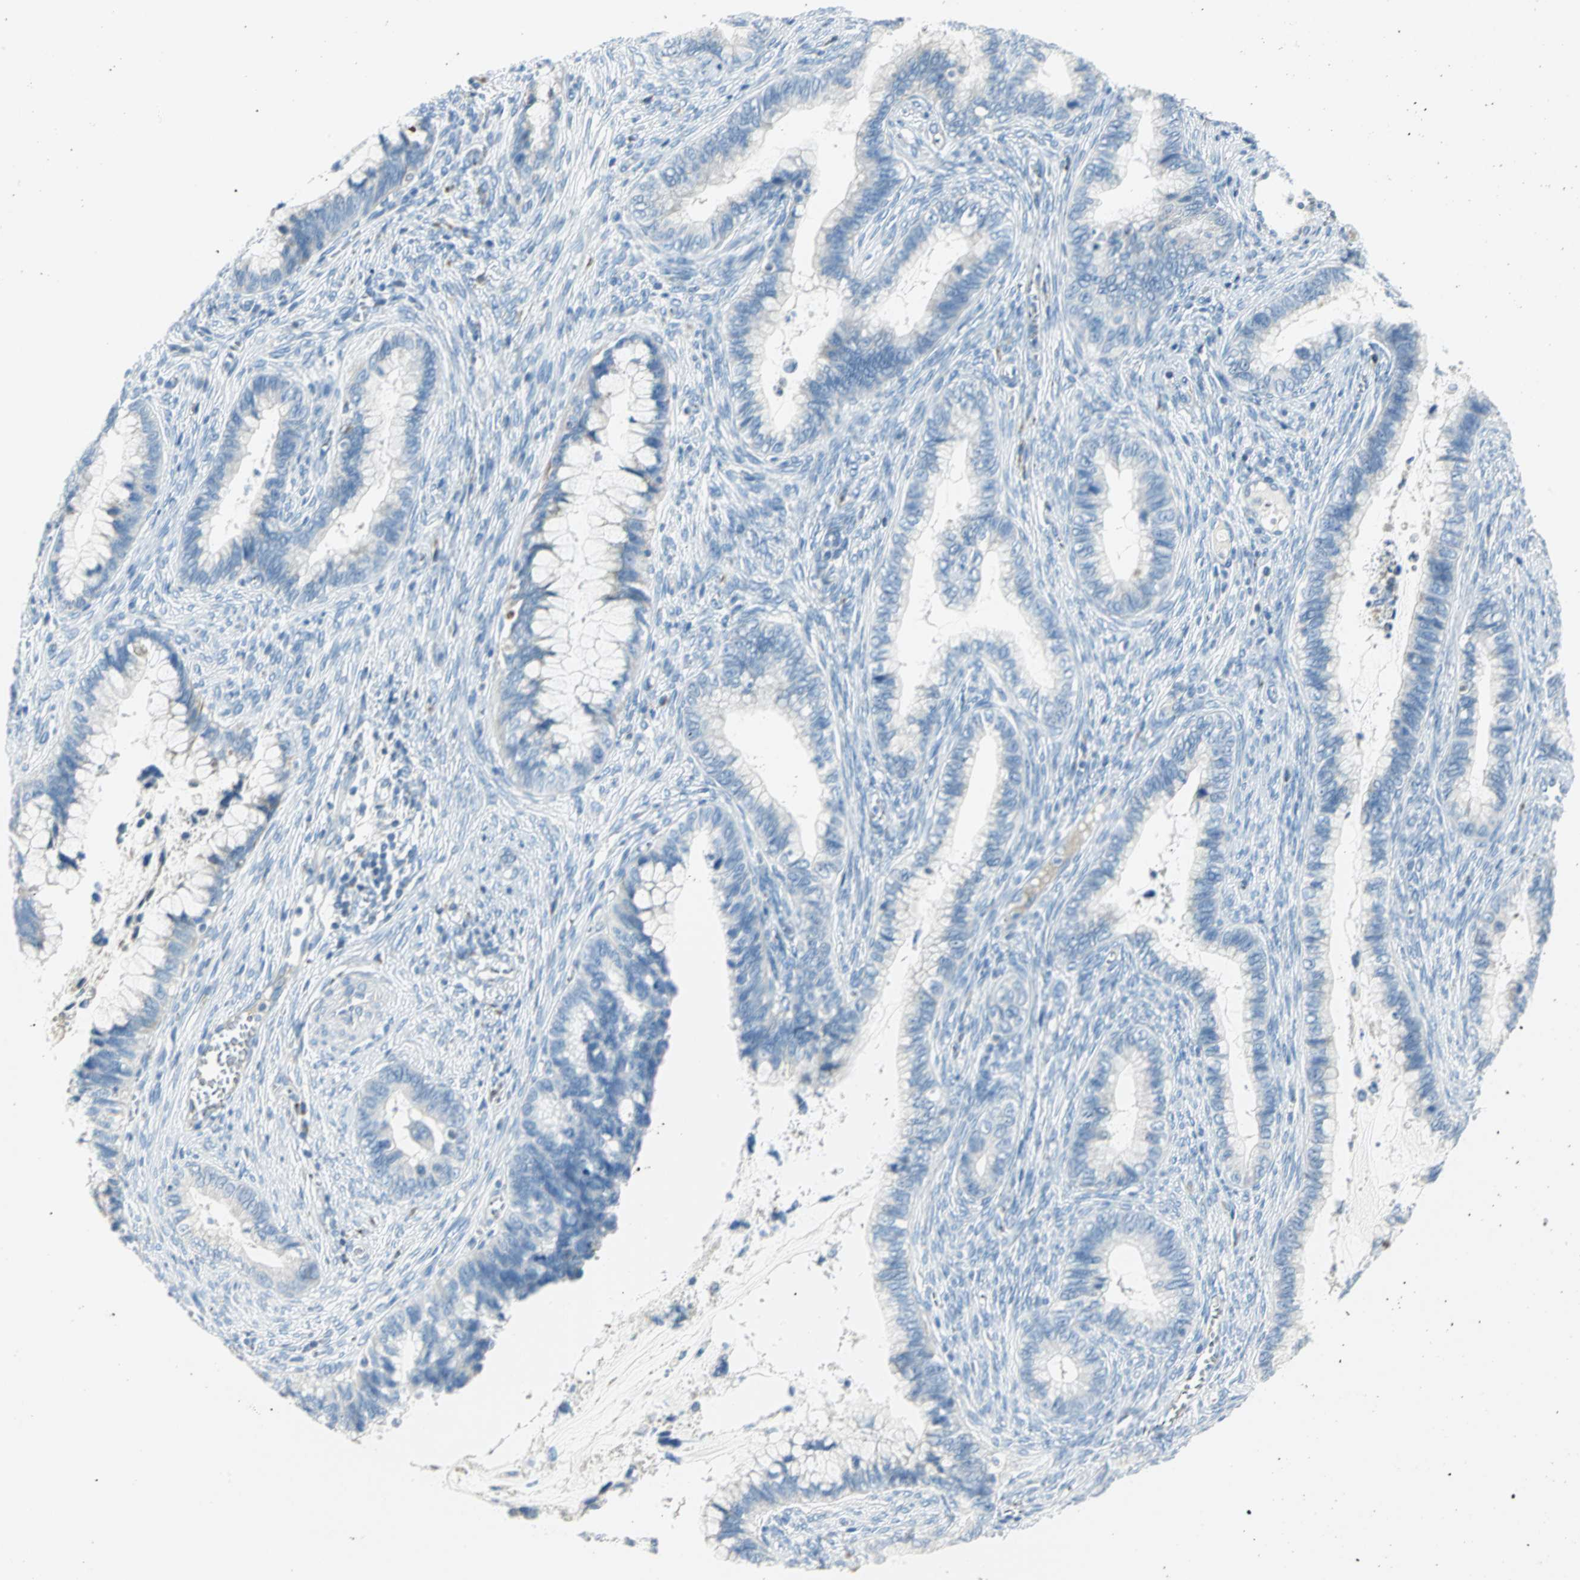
{"staining": {"intensity": "negative", "quantity": "none", "location": "none"}, "tissue": "cervical cancer", "cell_type": "Tumor cells", "image_type": "cancer", "snomed": [{"axis": "morphology", "description": "Adenocarcinoma, NOS"}, {"axis": "topography", "description": "Cervix"}], "caption": "IHC photomicrograph of neoplastic tissue: adenocarcinoma (cervical) stained with DAB reveals no significant protein positivity in tumor cells.", "gene": "ALOX15", "patient": {"sex": "female", "age": 44}}